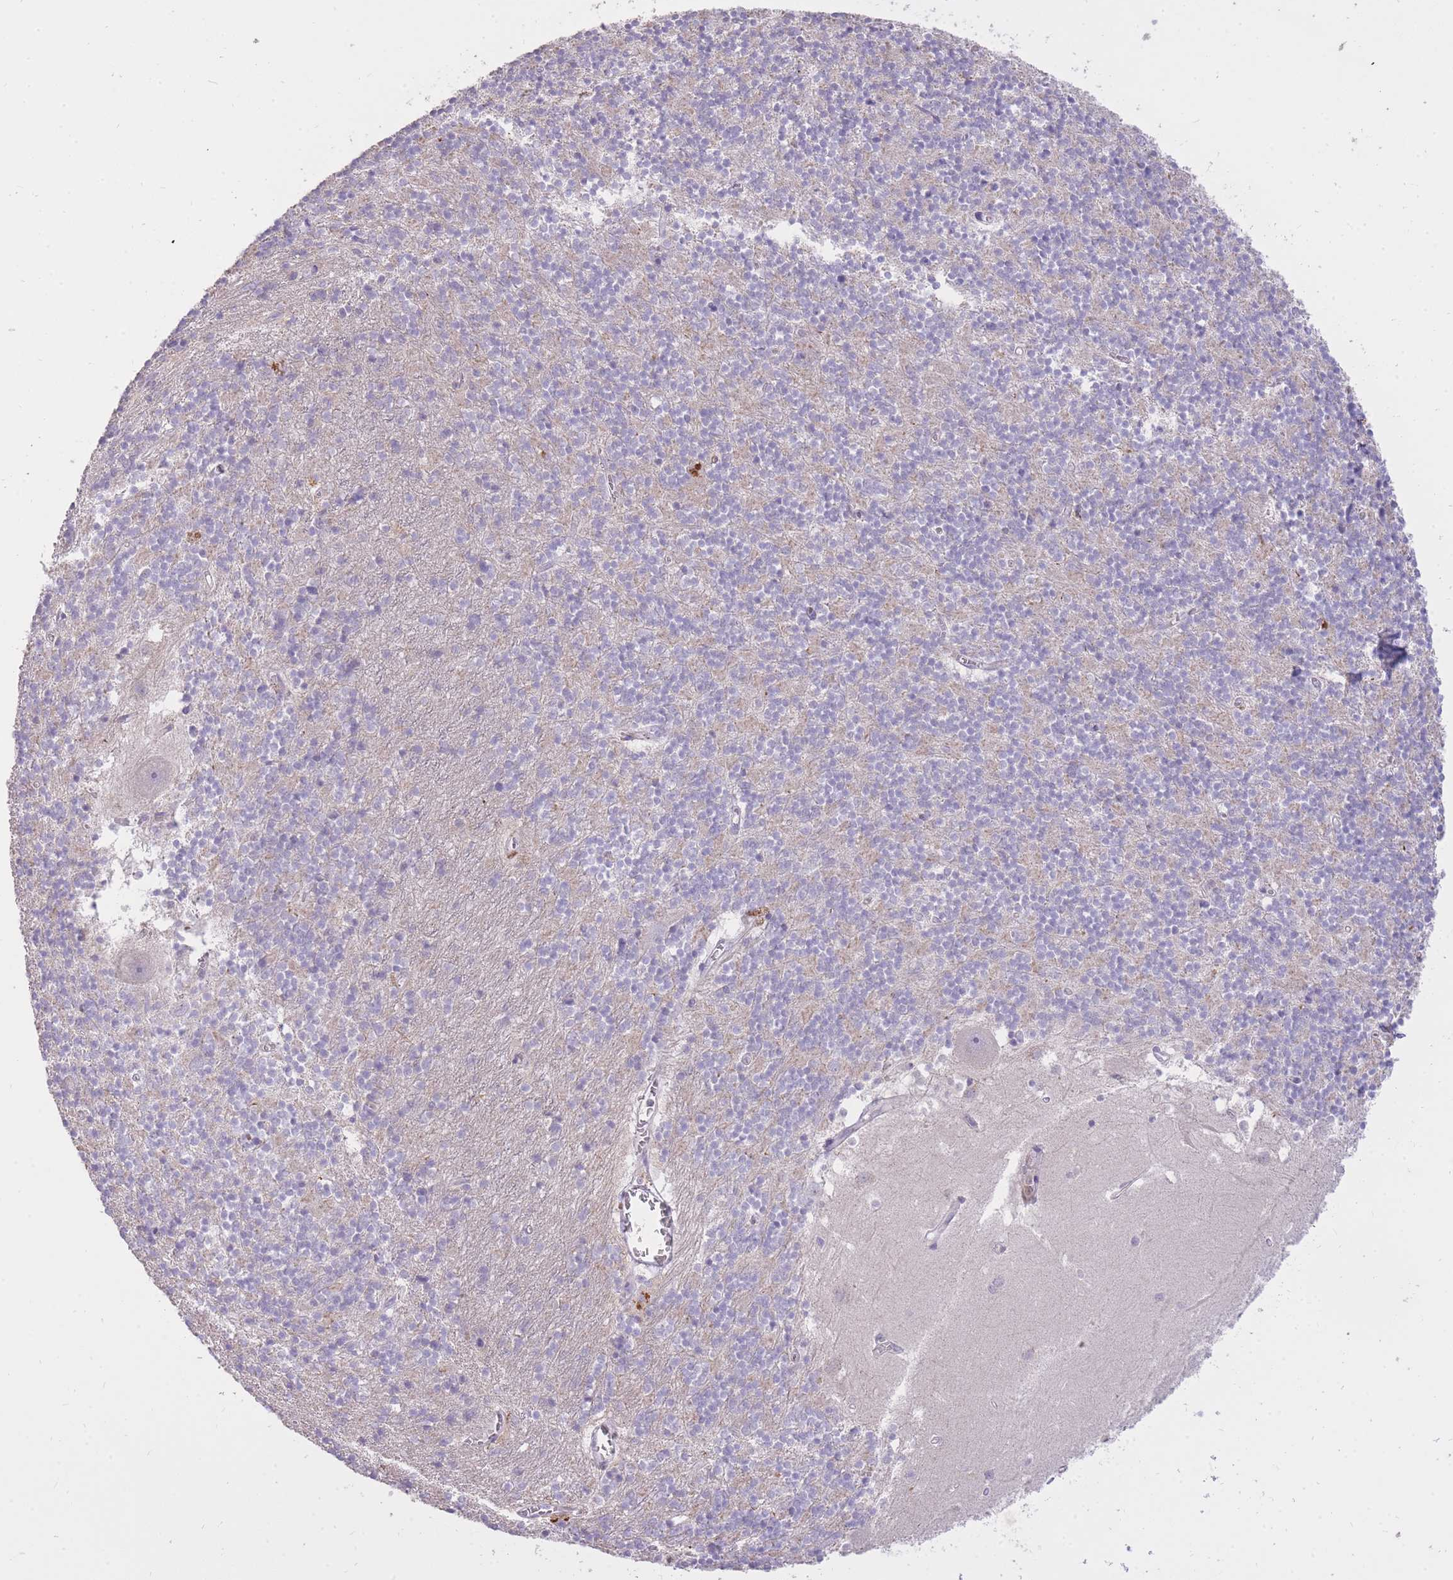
{"staining": {"intensity": "negative", "quantity": "none", "location": "none"}, "tissue": "cerebellum", "cell_type": "Cells in granular layer", "image_type": "normal", "snomed": [{"axis": "morphology", "description": "Normal tissue, NOS"}, {"axis": "topography", "description": "Cerebellum"}], "caption": "This micrograph is of benign cerebellum stained with IHC to label a protein in brown with the nuclei are counter-stained blue. There is no expression in cells in granular layer.", "gene": "FRG2B", "patient": {"sex": "male", "age": 54}}